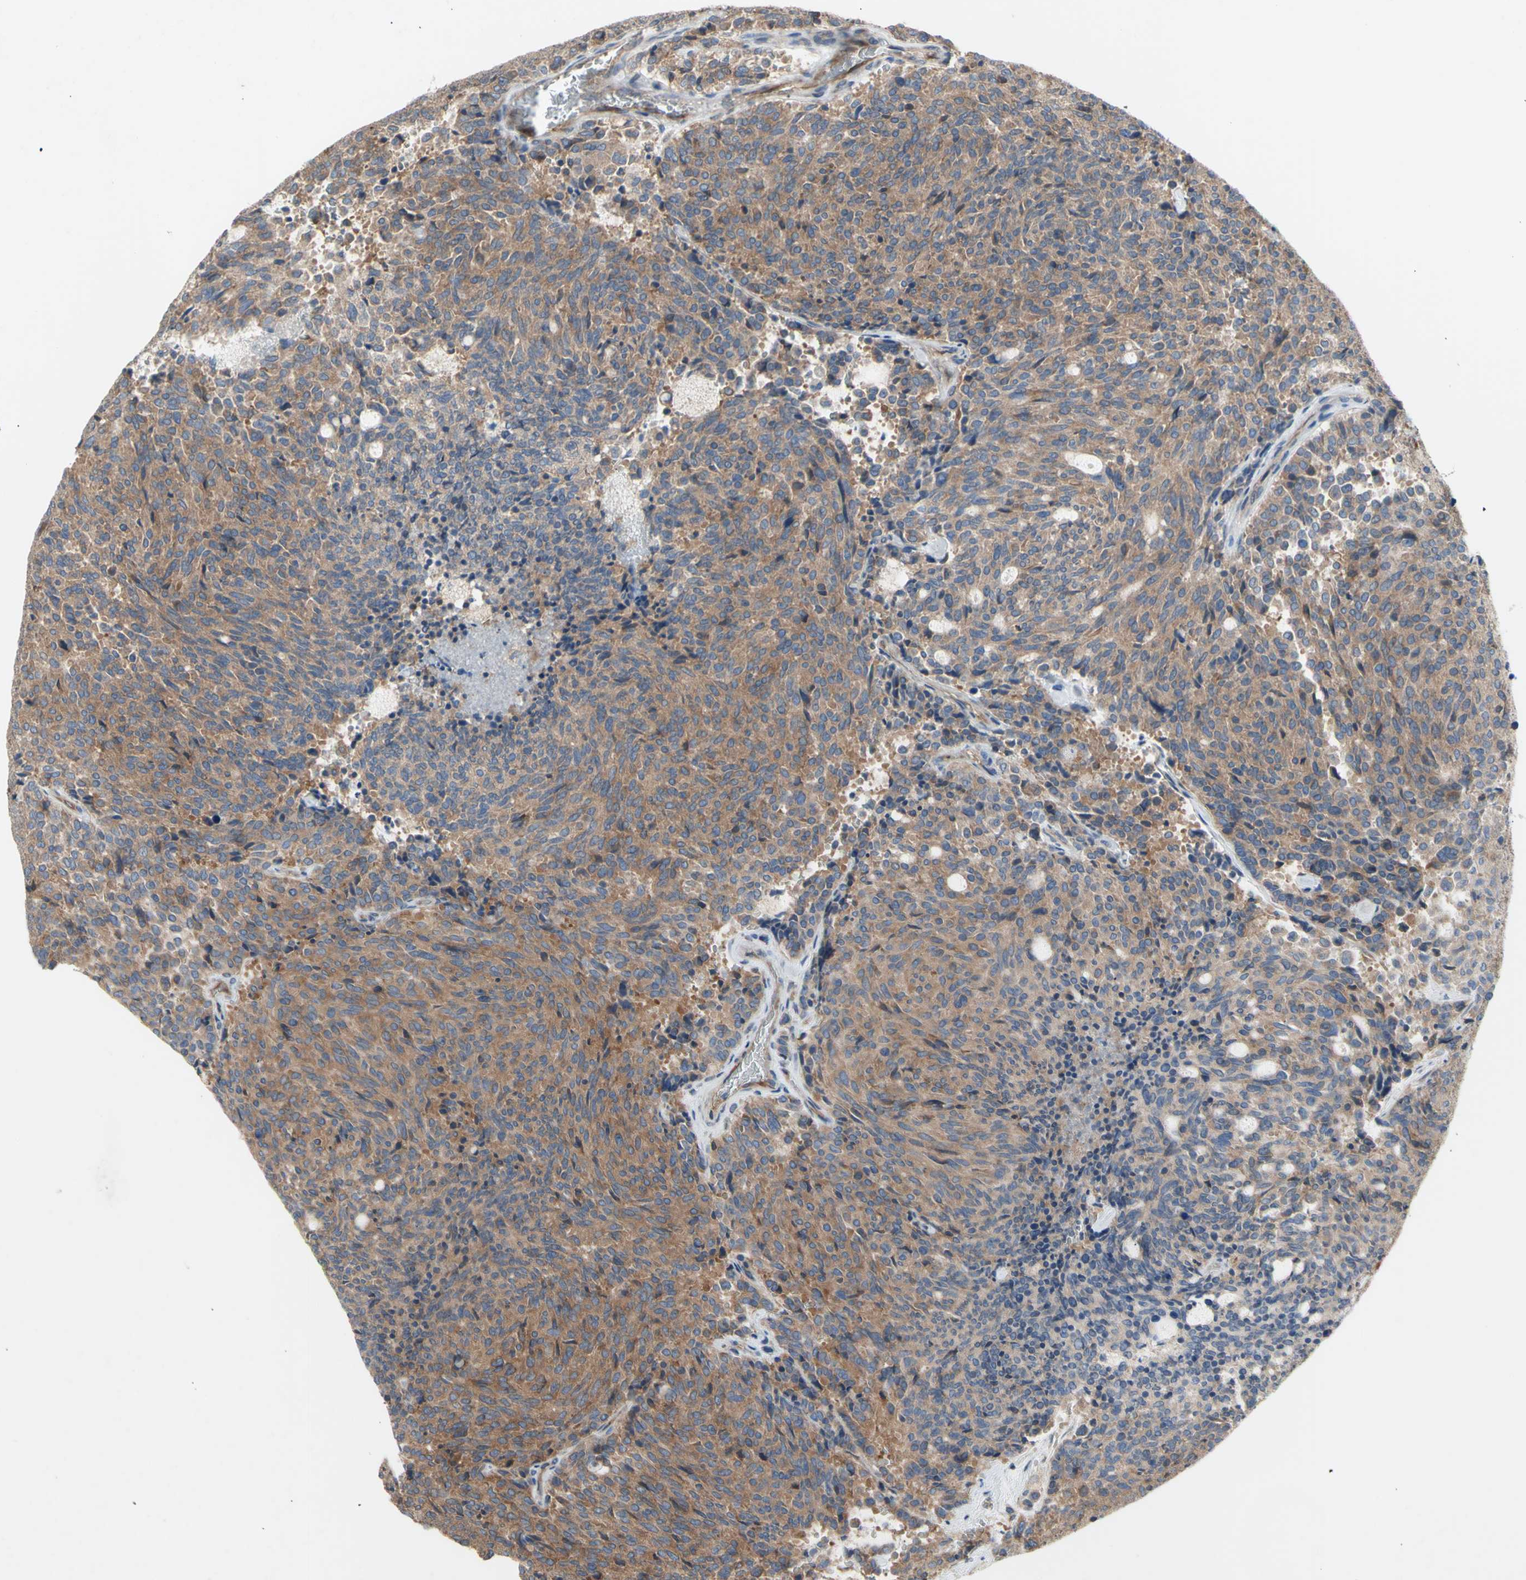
{"staining": {"intensity": "moderate", "quantity": ">75%", "location": "cytoplasmic/membranous"}, "tissue": "carcinoid", "cell_type": "Tumor cells", "image_type": "cancer", "snomed": [{"axis": "morphology", "description": "Carcinoid, malignant, NOS"}, {"axis": "topography", "description": "Pancreas"}], "caption": "IHC of carcinoid displays medium levels of moderate cytoplasmic/membranous positivity in about >75% of tumor cells.", "gene": "KLC1", "patient": {"sex": "female", "age": 54}}